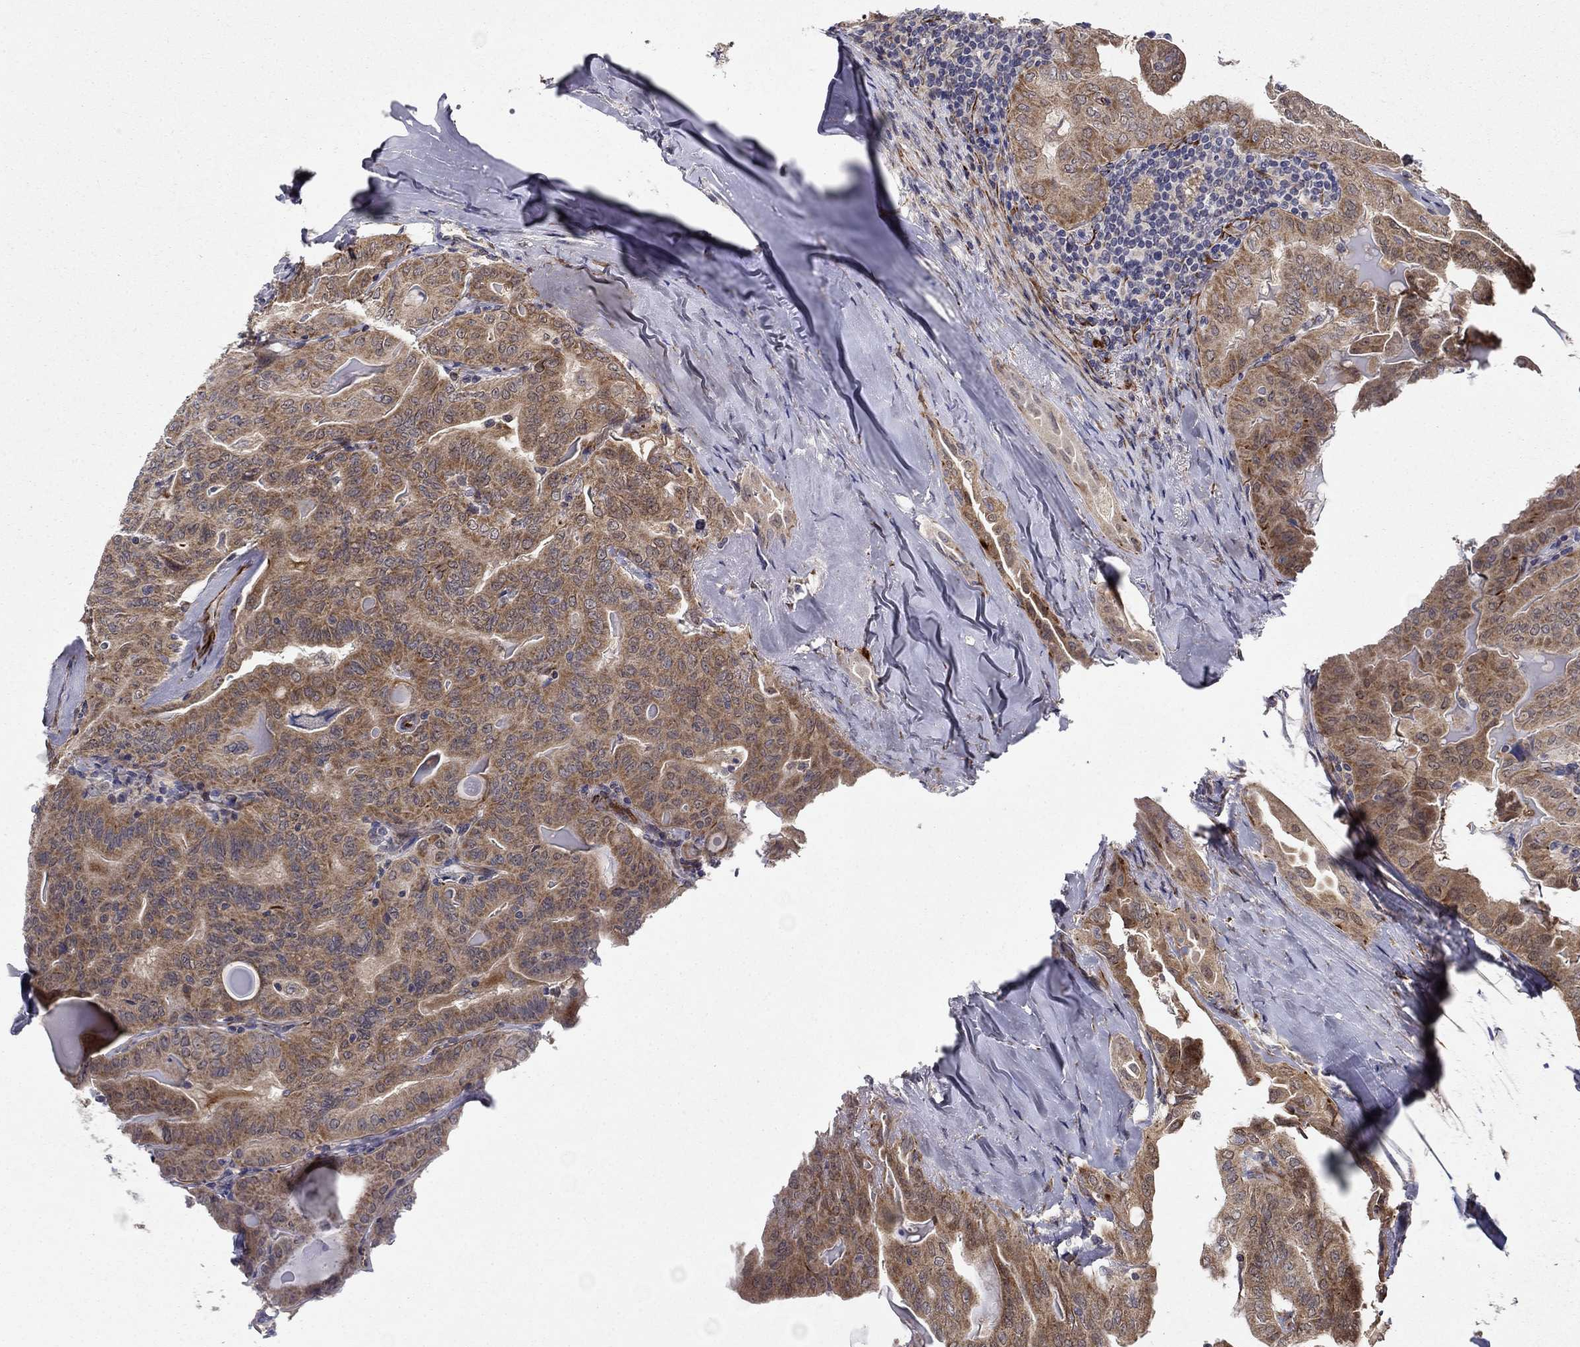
{"staining": {"intensity": "moderate", "quantity": ">75%", "location": "cytoplasmic/membranous"}, "tissue": "thyroid cancer", "cell_type": "Tumor cells", "image_type": "cancer", "snomed": [{"axis": "morphology", "description": "Papillary adenocarcinoma, NOS"}, {"axis": "topography", "description": "Thyroid gland"}], "caption": "Thyroid papillary adenocarcinoma was stained to show a protein in brown. There is medium levels of moderate cytoplasmic/membranous staining in about >75% of tumor cells. The protein is shown in brown color, while the nuclei are stained blue.", "gene": "LACTB2", "patient": {"sex": "female", "age": 68}}